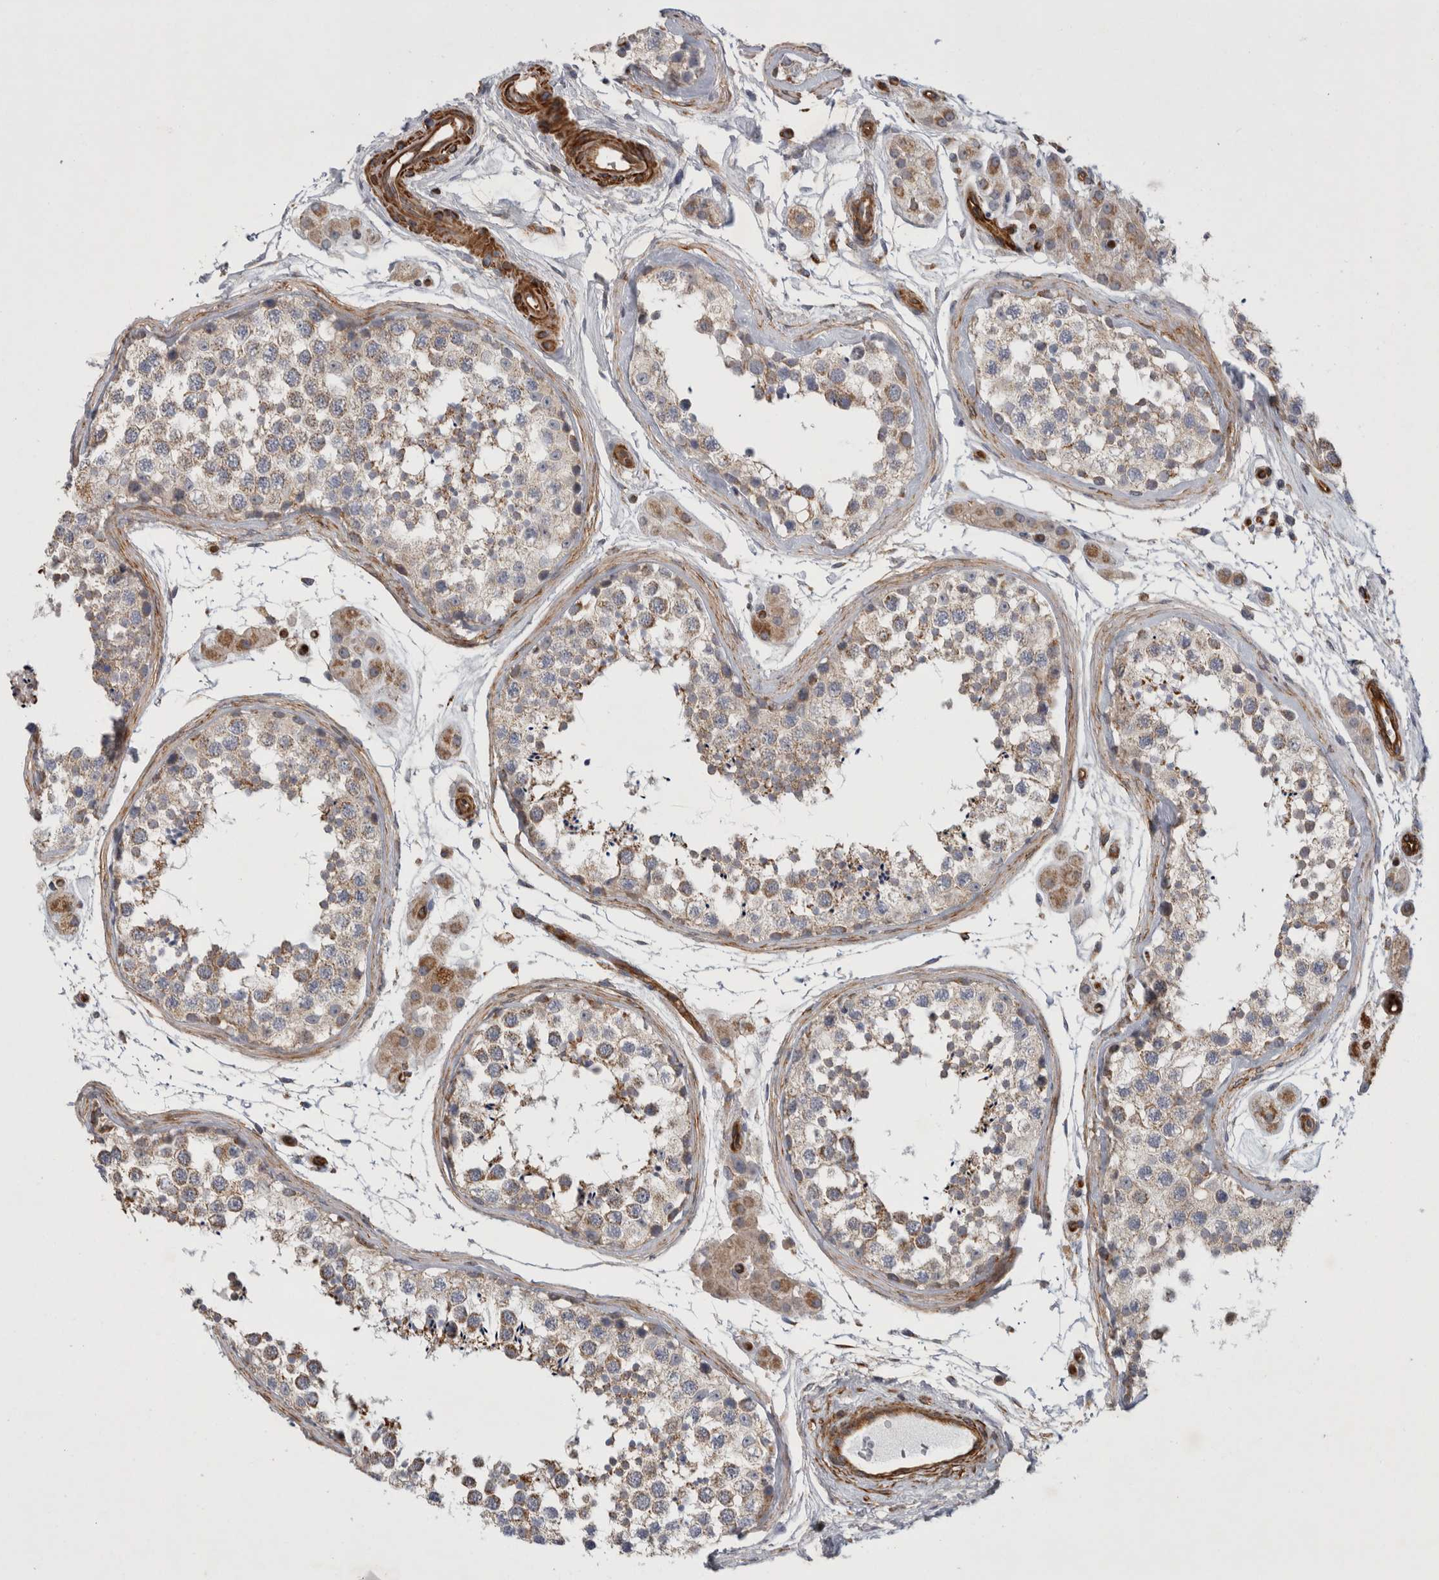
{"staining": {"intensity": "weak", "quantity": ">75%", "location": "cytoplasmic/membranous"}, "tissue": "testis", "cell_type": "Cells in seminiferous ducts", "image_type": "normal", "snomed": [{"axis": "morphology", "description": "Normal tissue, NOS"}, {"axis": "topography", "description": "Testis"}], "caption": "The immunohistochemical stain labels weak cytoplasmic/membranous expression in cells in seminiferous ducts of benign testis.", "gene": "SFXN2", "patient": {"sex": "male", "age": 56}}